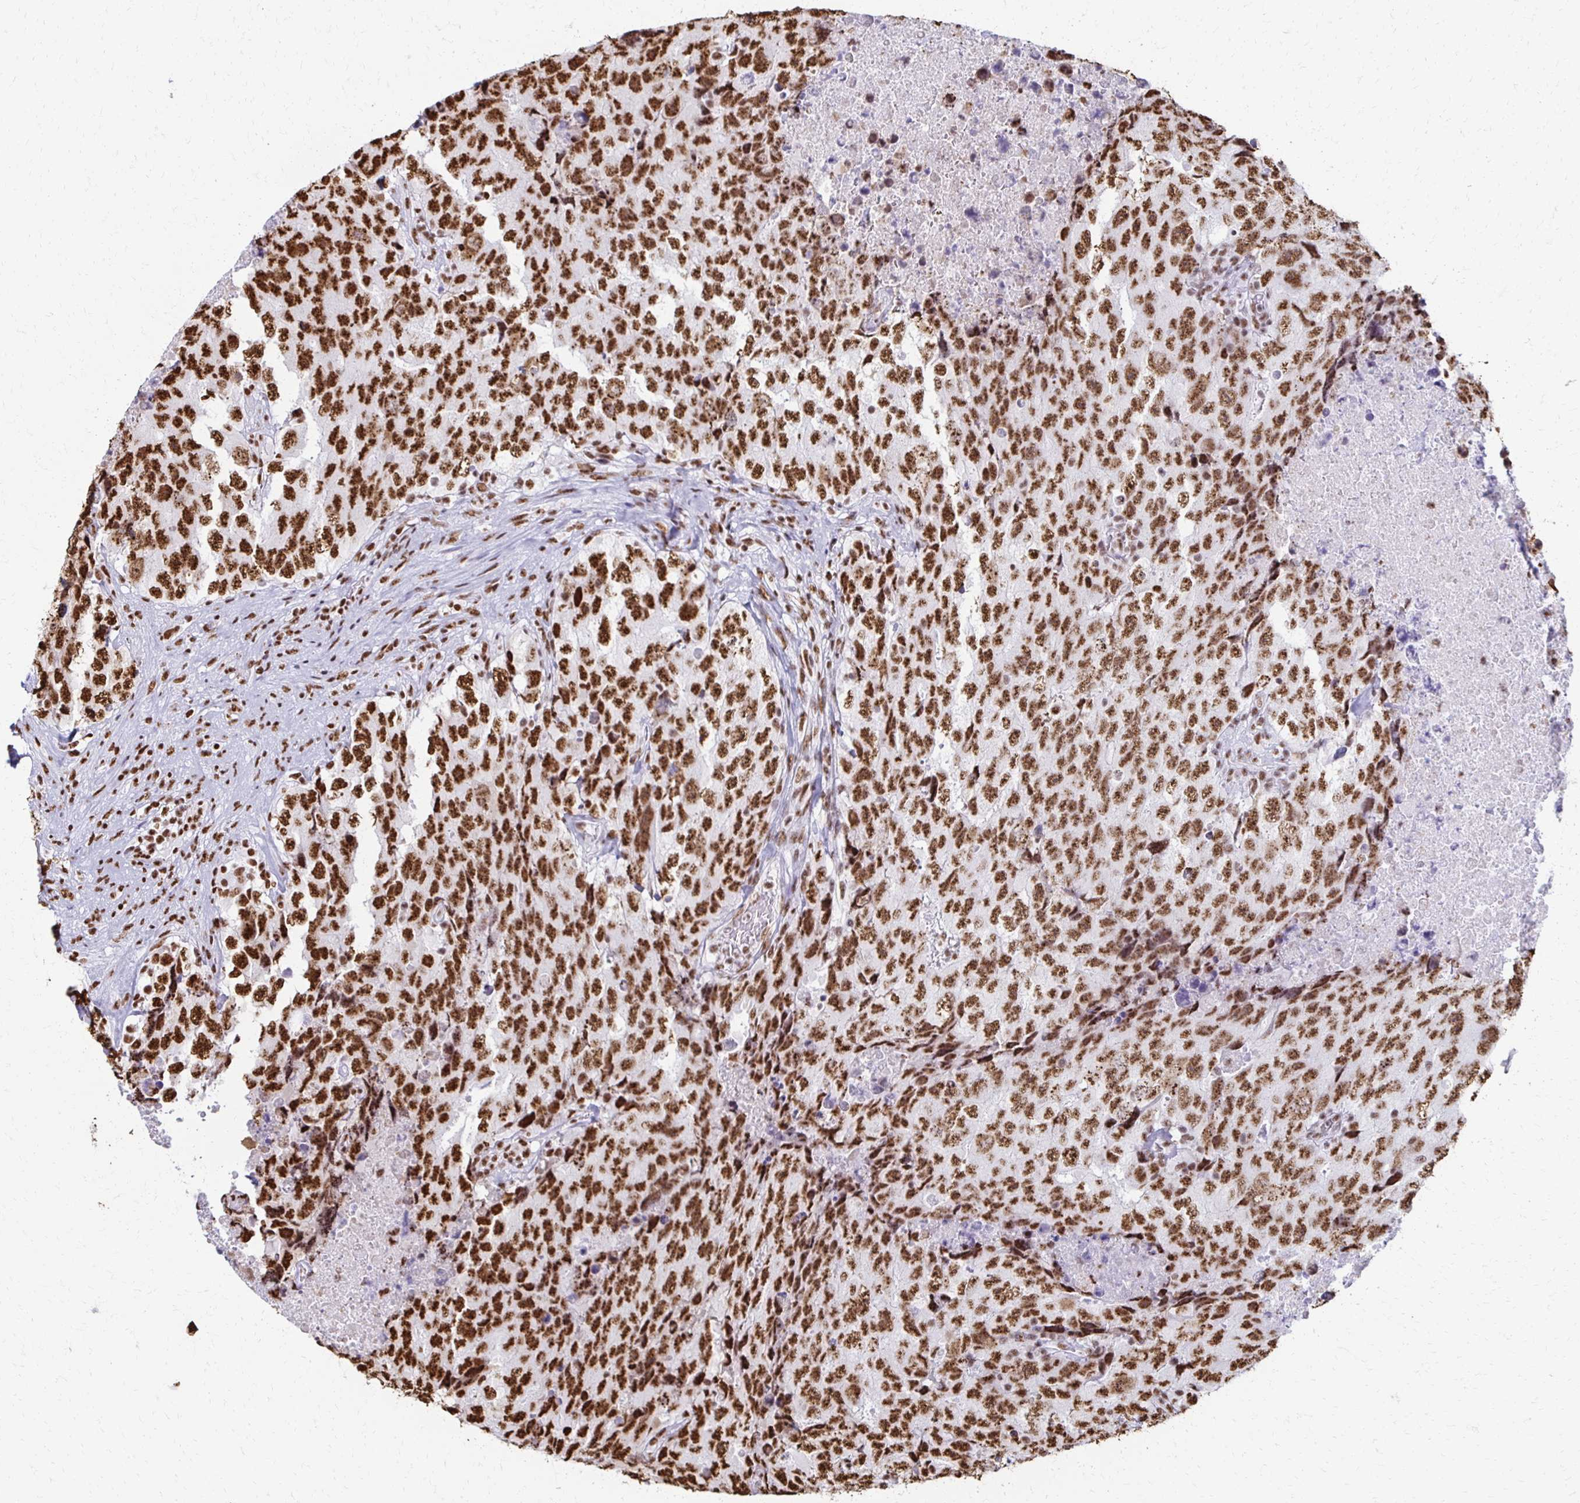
{"staining": {"intensity": "strong", "quantity": ">75%", "location": "nuclear"}, "tissue": "testis cancer", "cell_type": "Tumor cells", "image_type": "cancer", "snomed": [{"axis": "morphology", "description": "Carcinoma, Embryonal, NOS"}, {"axis": "topography", "description": "Testis"}], "caption": "High-power microscopy captured an IHC micrograph of testis cancer, revealing strong nuclear staining in about >75% of tumor cells. (Brightfield microscopy of DAB IHC at high magnification).", "gene": "NONO", "patient": {"sex": "male", "age": 24}}